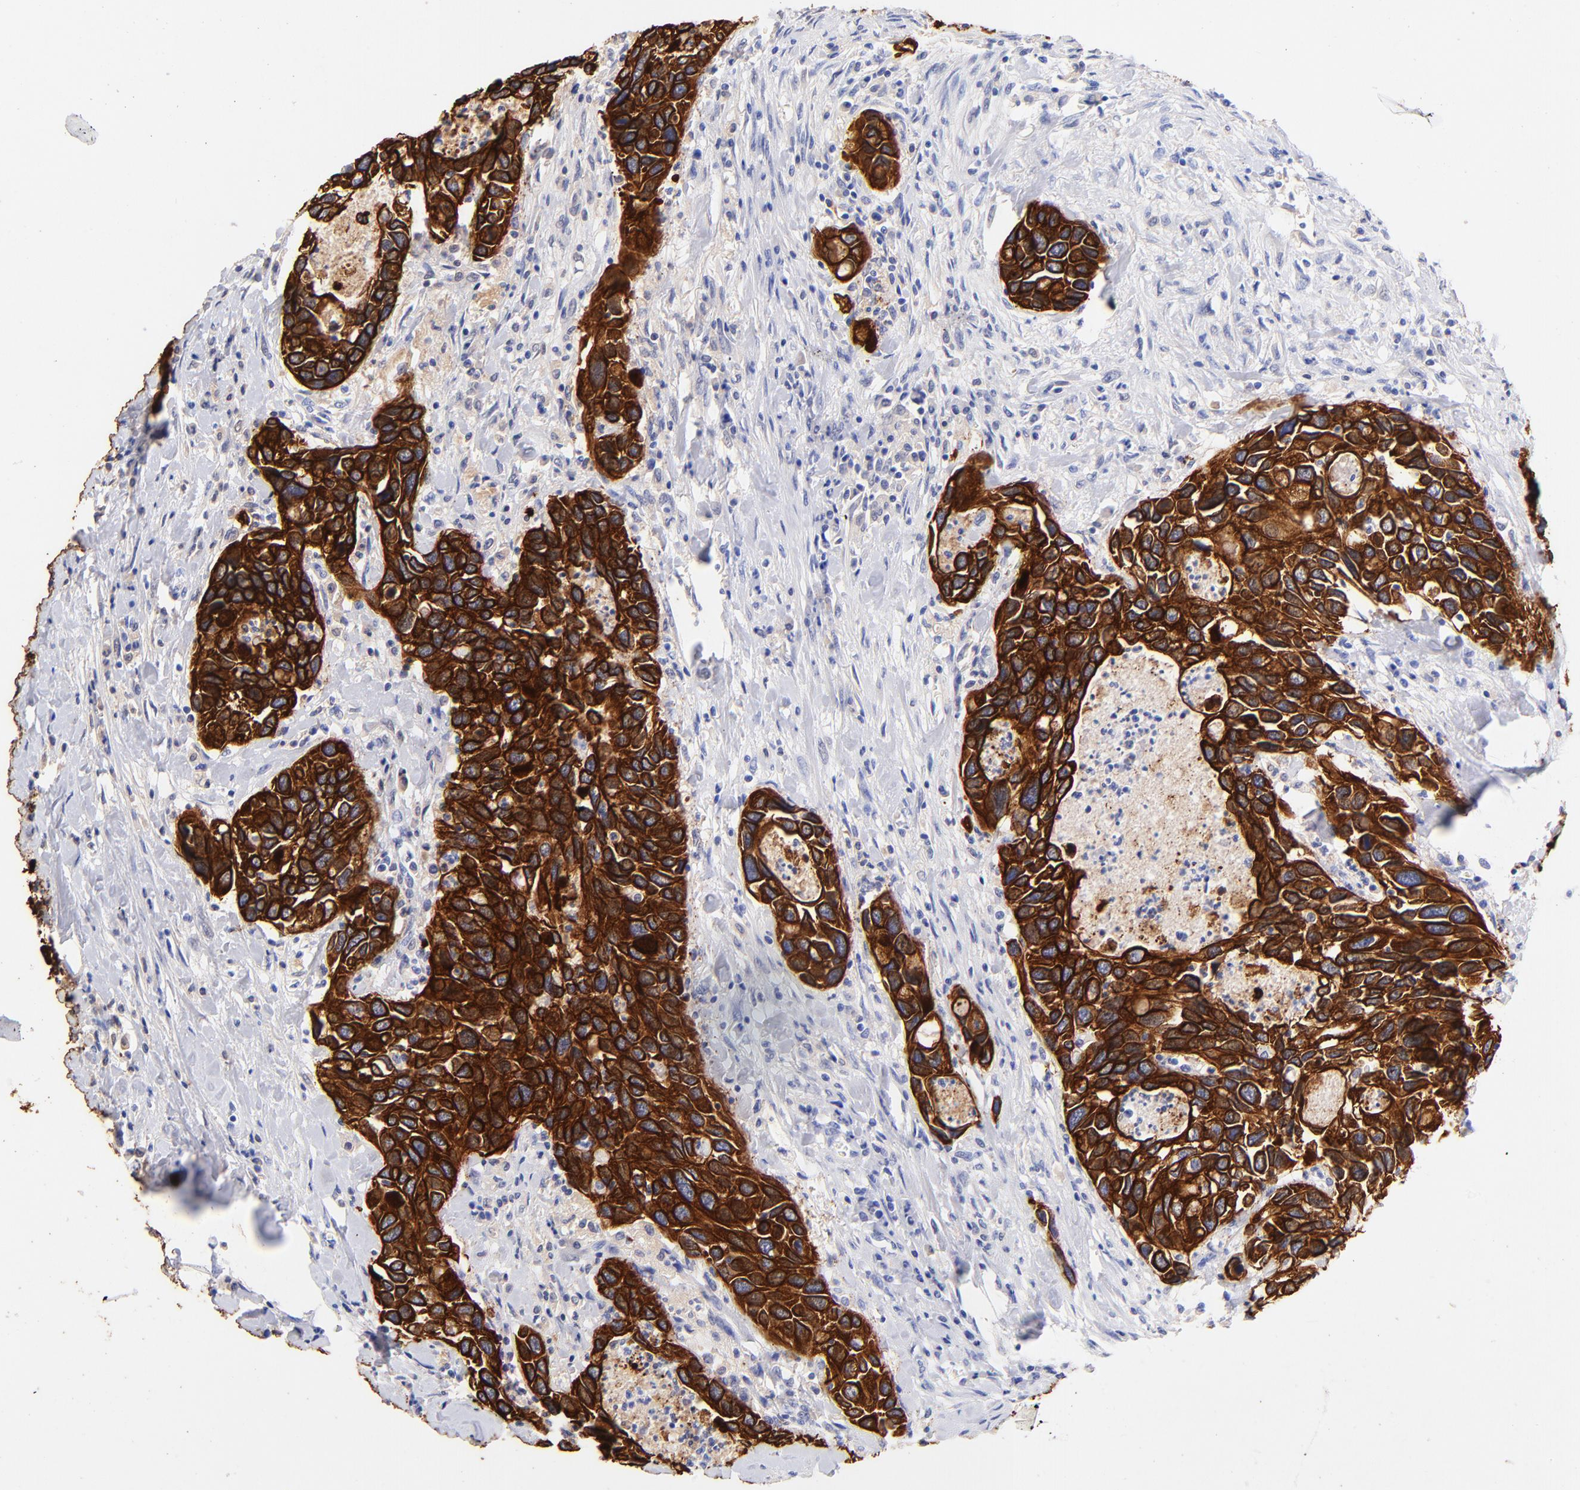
{"staining": {"intensity": "strong", "quantity": ">75%", "location": "cytoplasmic/membranous"}, "tissue": "urothelial cancer", "cell_type": "Tumor cells", "image_type": "cancer", "snomed": [{"axis": "morphology", "description": "Urothelial carcinoma, High grade"}, {"axis": "topography", "description": "Urinary bladder"}], "caption": "The histopathology image exhibits staining of urothelial cancer, revealing strong cytoplasmic/membranous protein staining (brown color) within tumor cells.", "gene": "KRT19", "patient": {"sex": "male", "age": 66}}